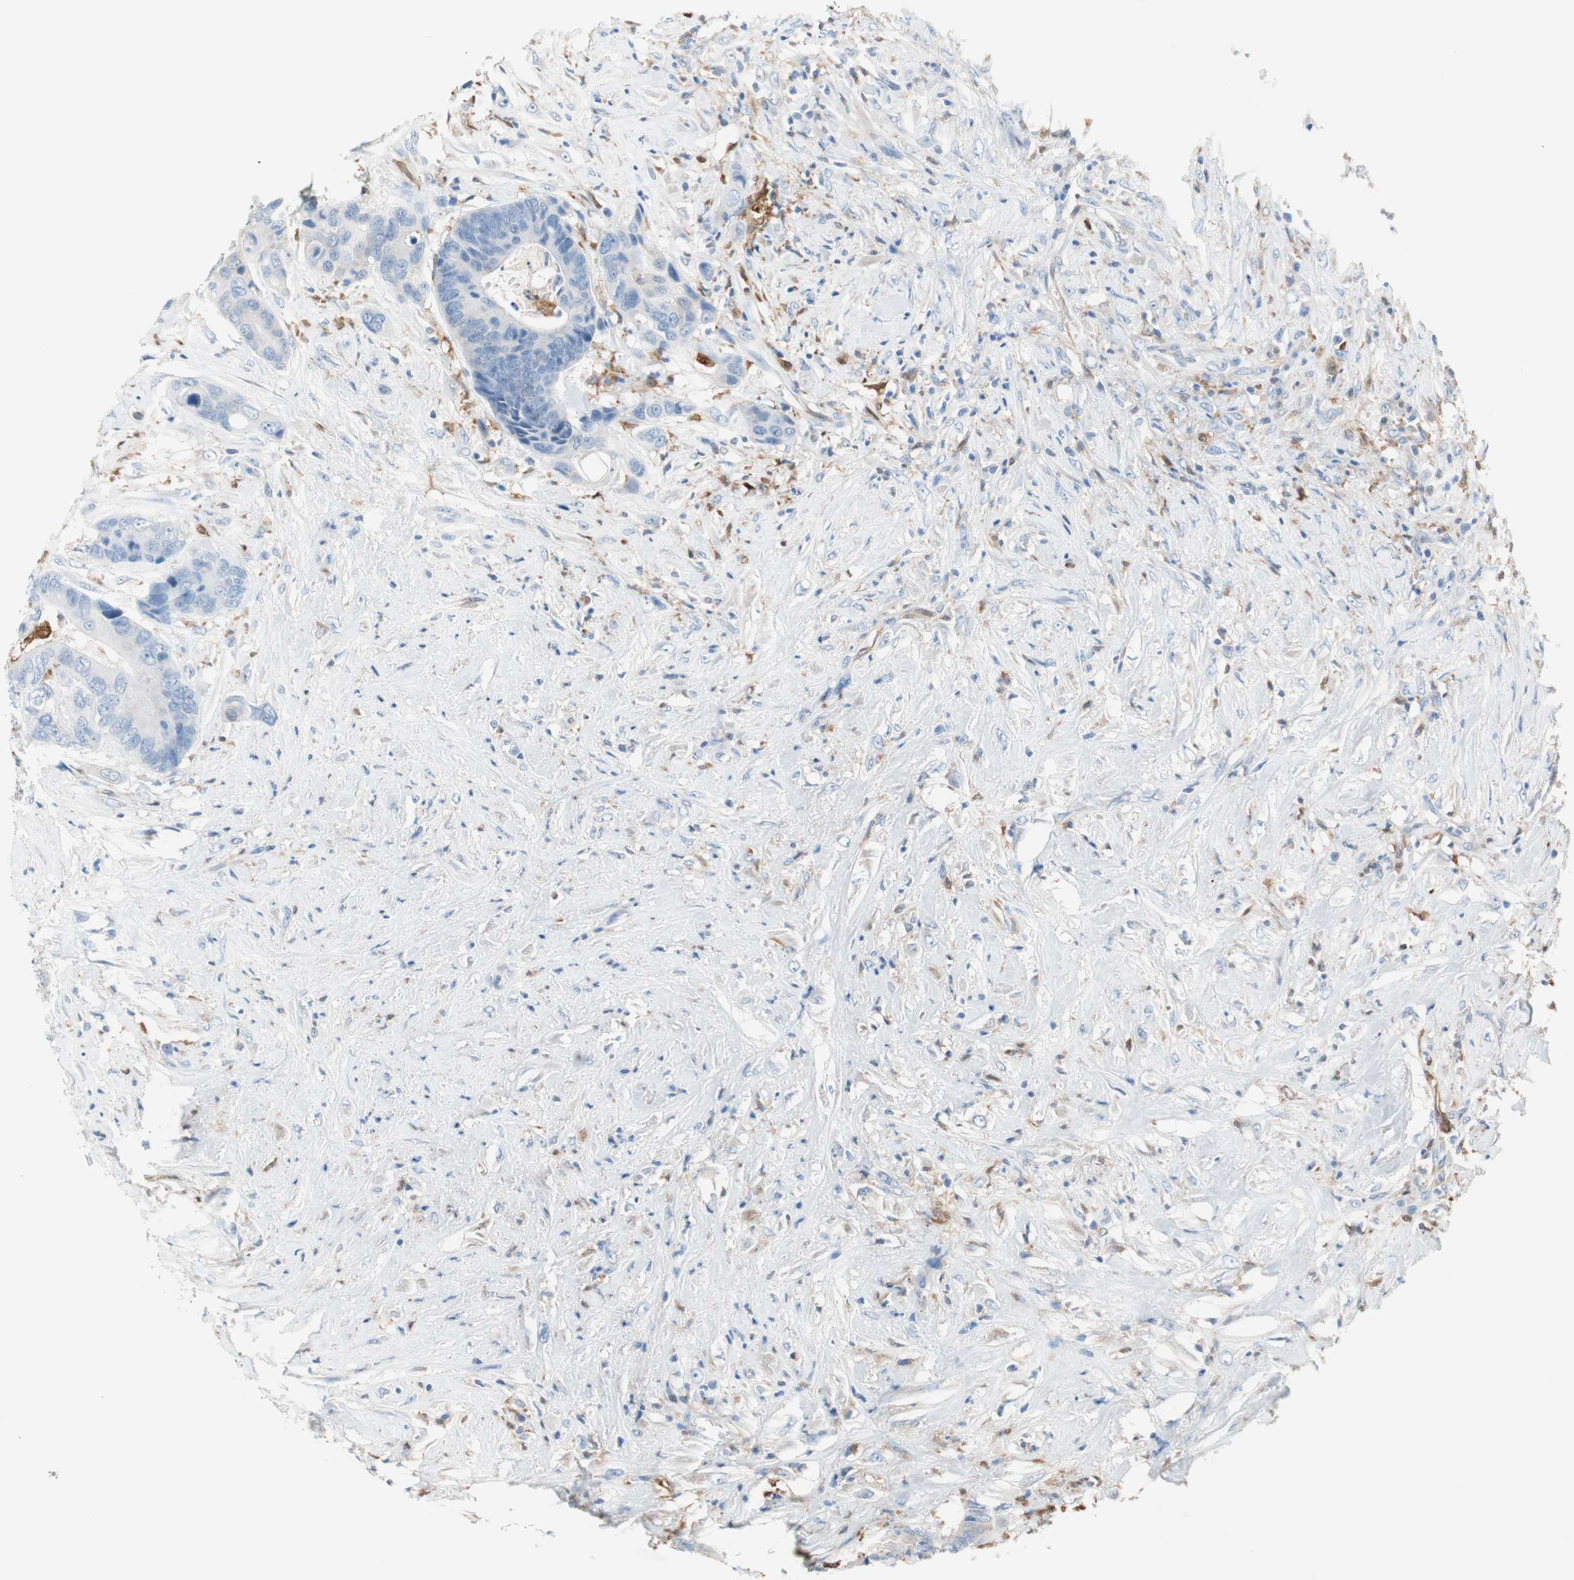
{"staining": {"intensity": "negative", "quantity": "none", "location": "none"}, "tissue": "colorectal cancer", "cell_type": "Tumor cells", "image_type": "cancer", "snomed": [{"axis": "morphology", "description": "Adenocarcinoma, NOS"}, {"axis": "topography", "description": "Rectum"}], "caption": "DAB immunohistochemical staining of human colorectal cancer reveals no significant staining in tumor cells. (Immunohistochemistry, brightfield microscopy, high magnification).", "gene": "GLUL", "patient": {"sex": "male", "age": 55}}